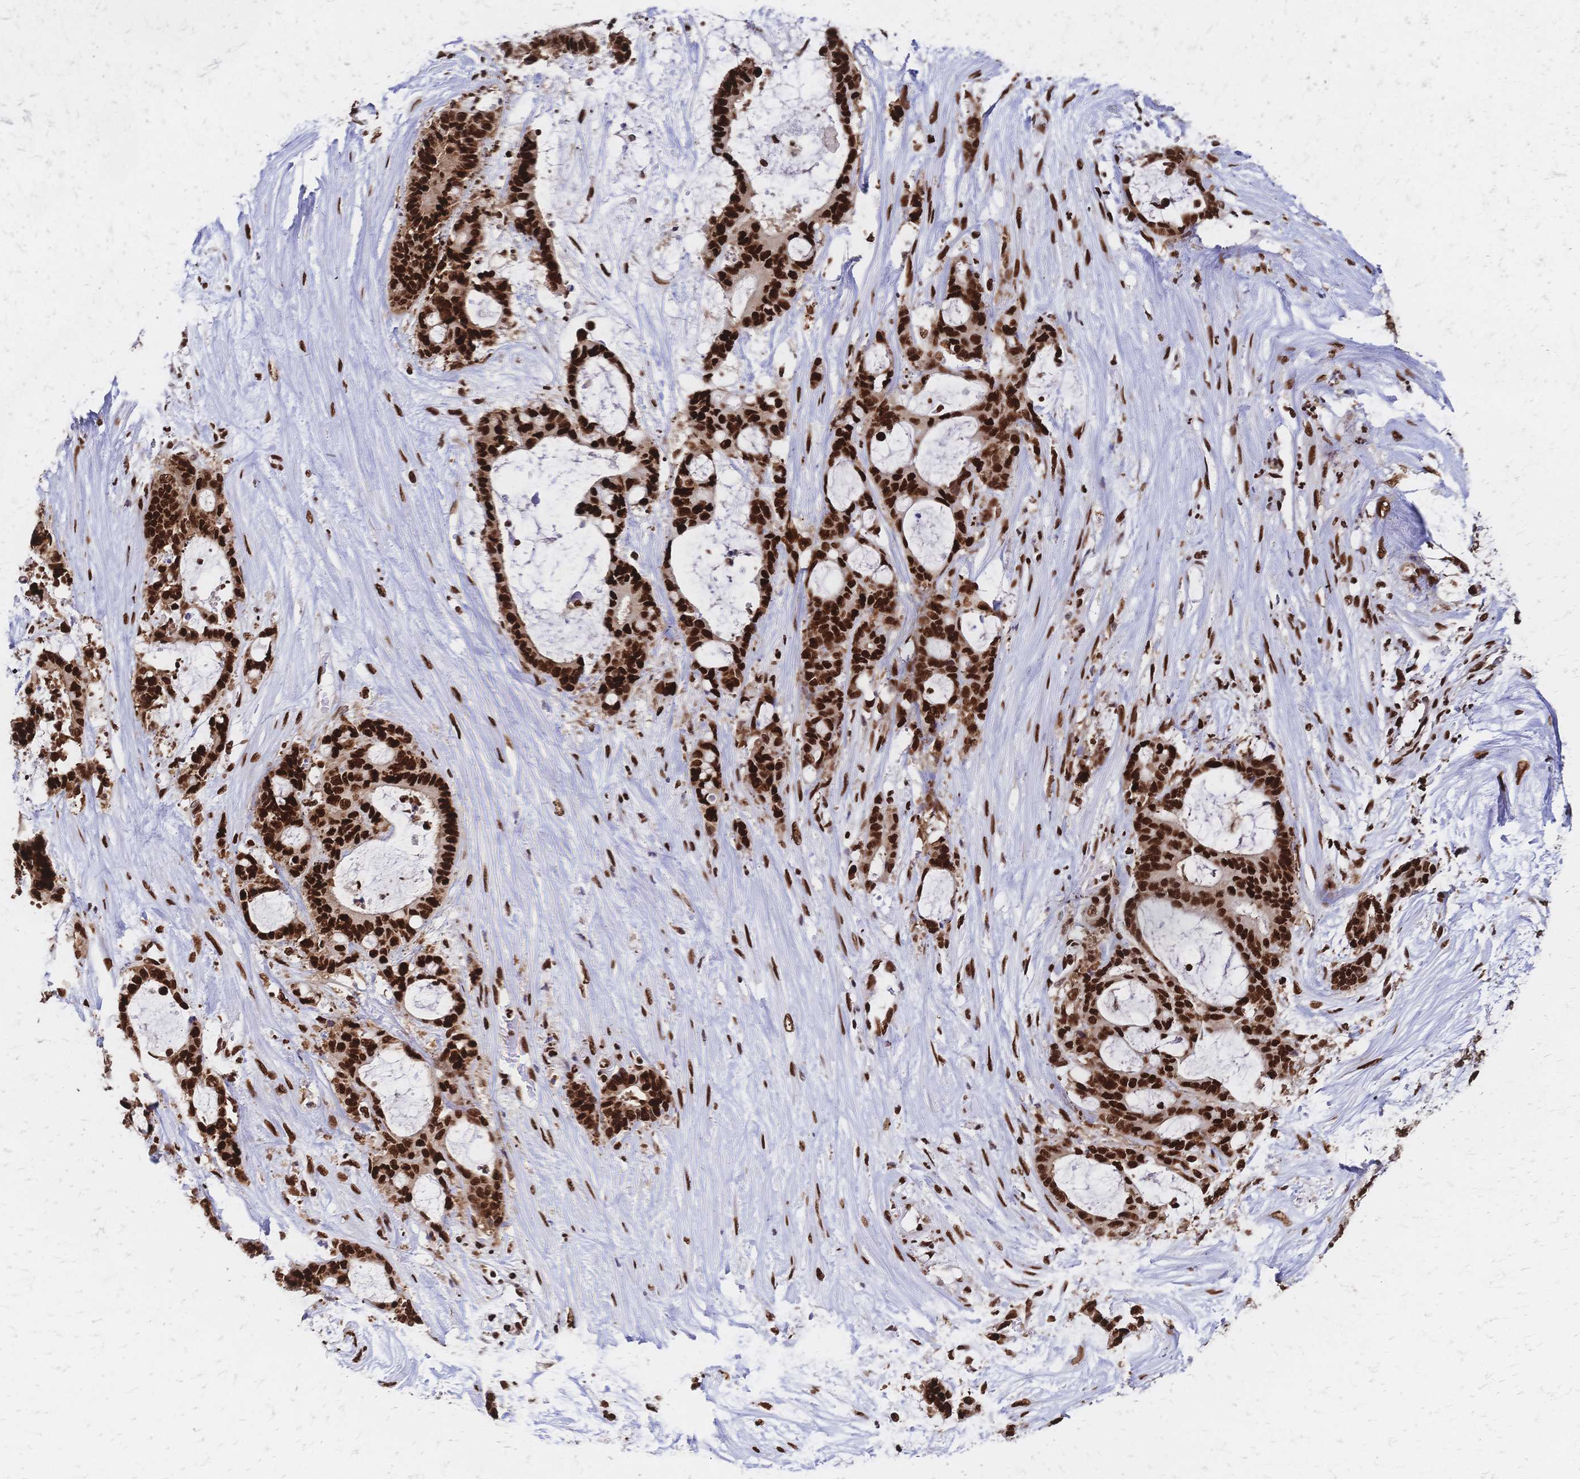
{"staining": {"intensity": "strong", "quantity": ">75%", "location": "nuclear"}, "tissue": "liver cancer", "cell_type": "Tumor cells", "image_type": "cancer", "snomed": [{"axis": "morphology", "description": "Normal tissue, NOS"}, {"axis": "morphology", "description": "Cholangiocarcinoma"}, {"axis": "topography", "description": "Liver"}, {"axis": "topography", "description": "Peripheral nerve tissue"}], "caption": "High-power microscopy captured an immunohistochemistry (IHC) image of liver cholangiocarcinoma, revealing strong nuclear expression in approximately >75% of tumor cells.", "gene": "HDGF", "patient": {"sex": "female", "age": 73}}